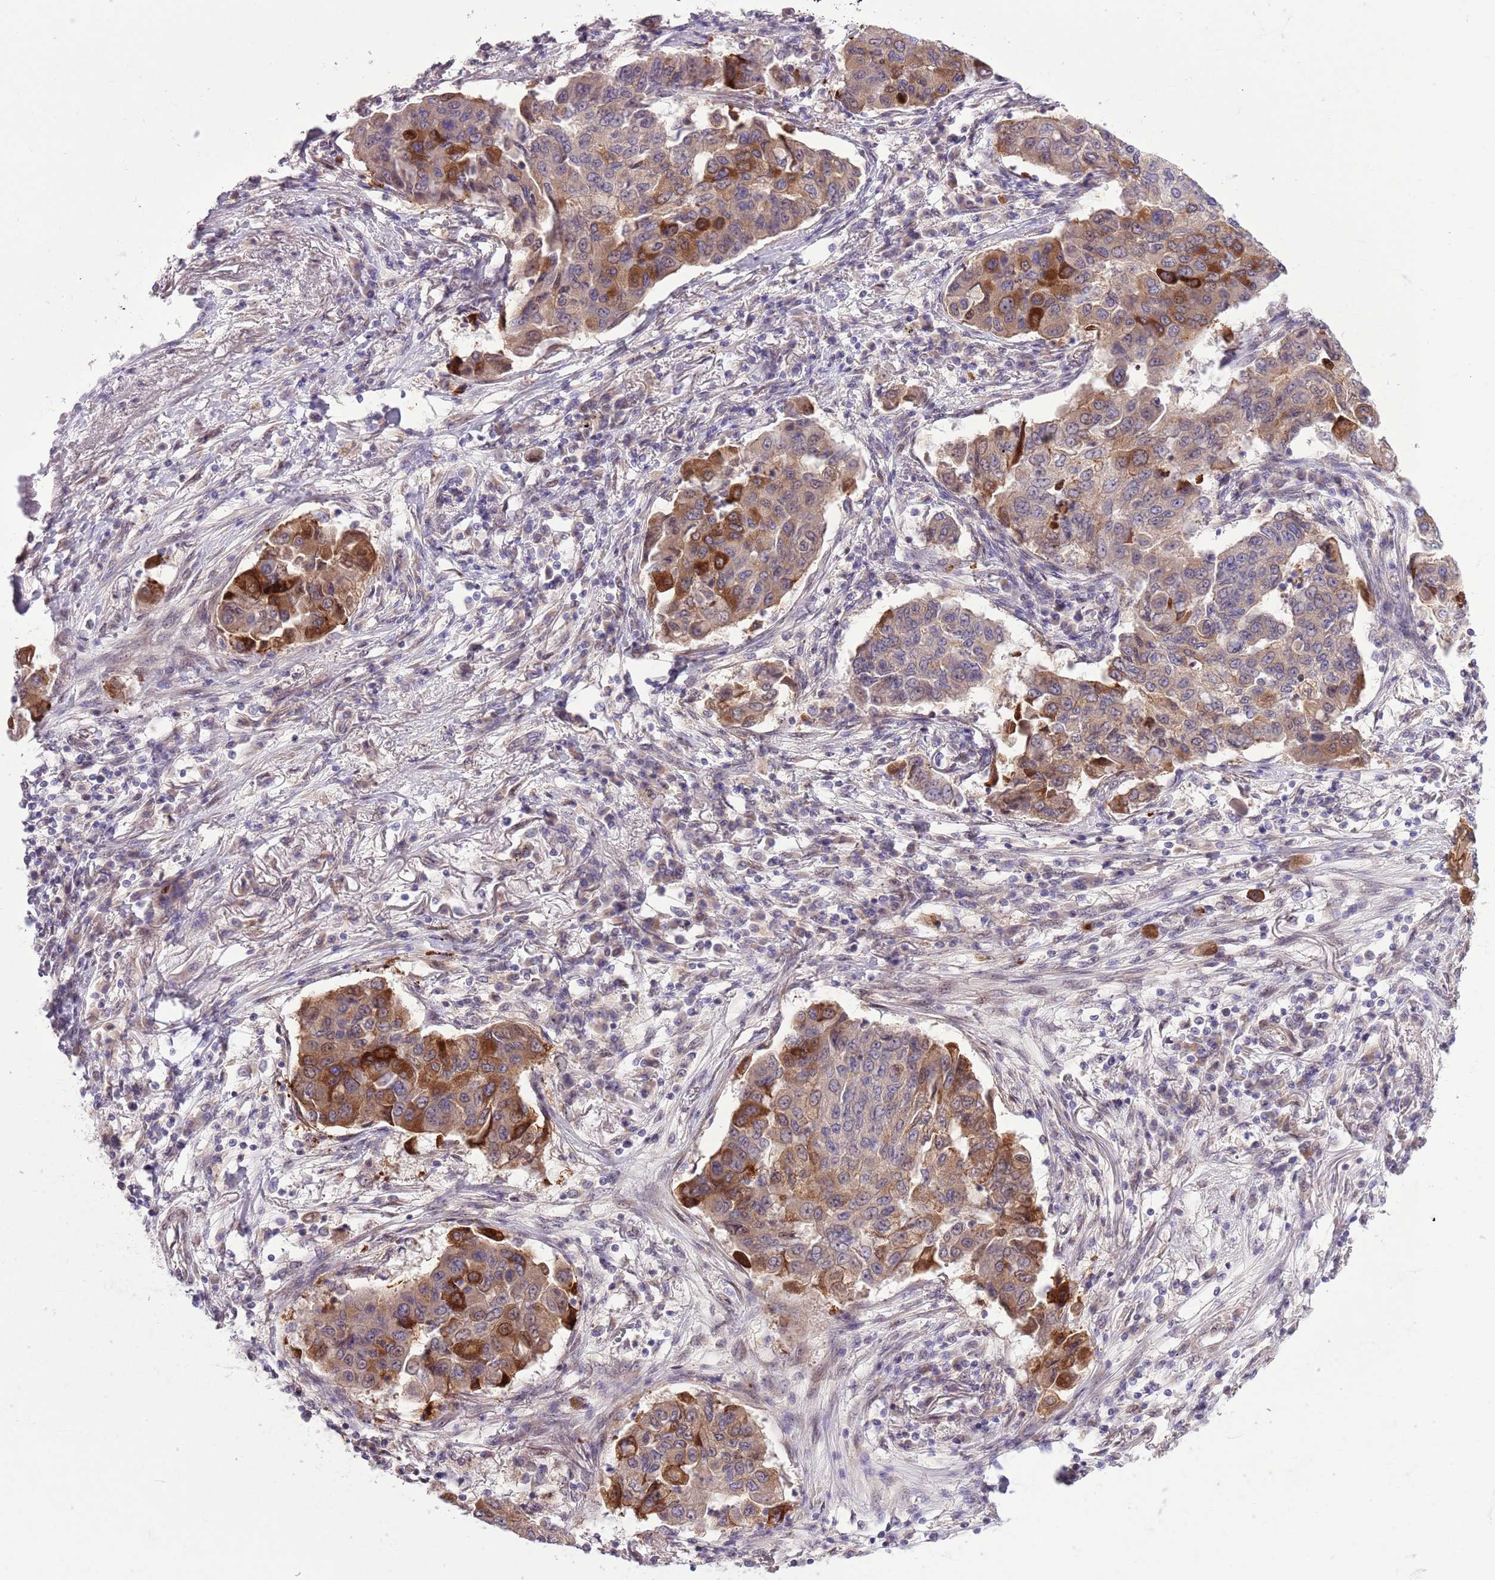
{"staining": {"intensity": "strong", "quantity": "<25%", "location": "cytoplasmic/membranous"}, "tissue": "lung cancer", "cell_type": "Tumor cells", "image_type": "cancer", "snomed": [{"axis": "morphology", "description": "Squamous cell carcinoma, NOS"}, {"axis": "topography", "description": "Lung"}], "caption": "The photomicrograph shows a brown stain indicating the presence of a protein in the cytoplasmic/membranous of tumor cells in squamous cell carcinoma (lung).", "gene": "CCND2", "patient": {"sex": "male", "age": 74}}